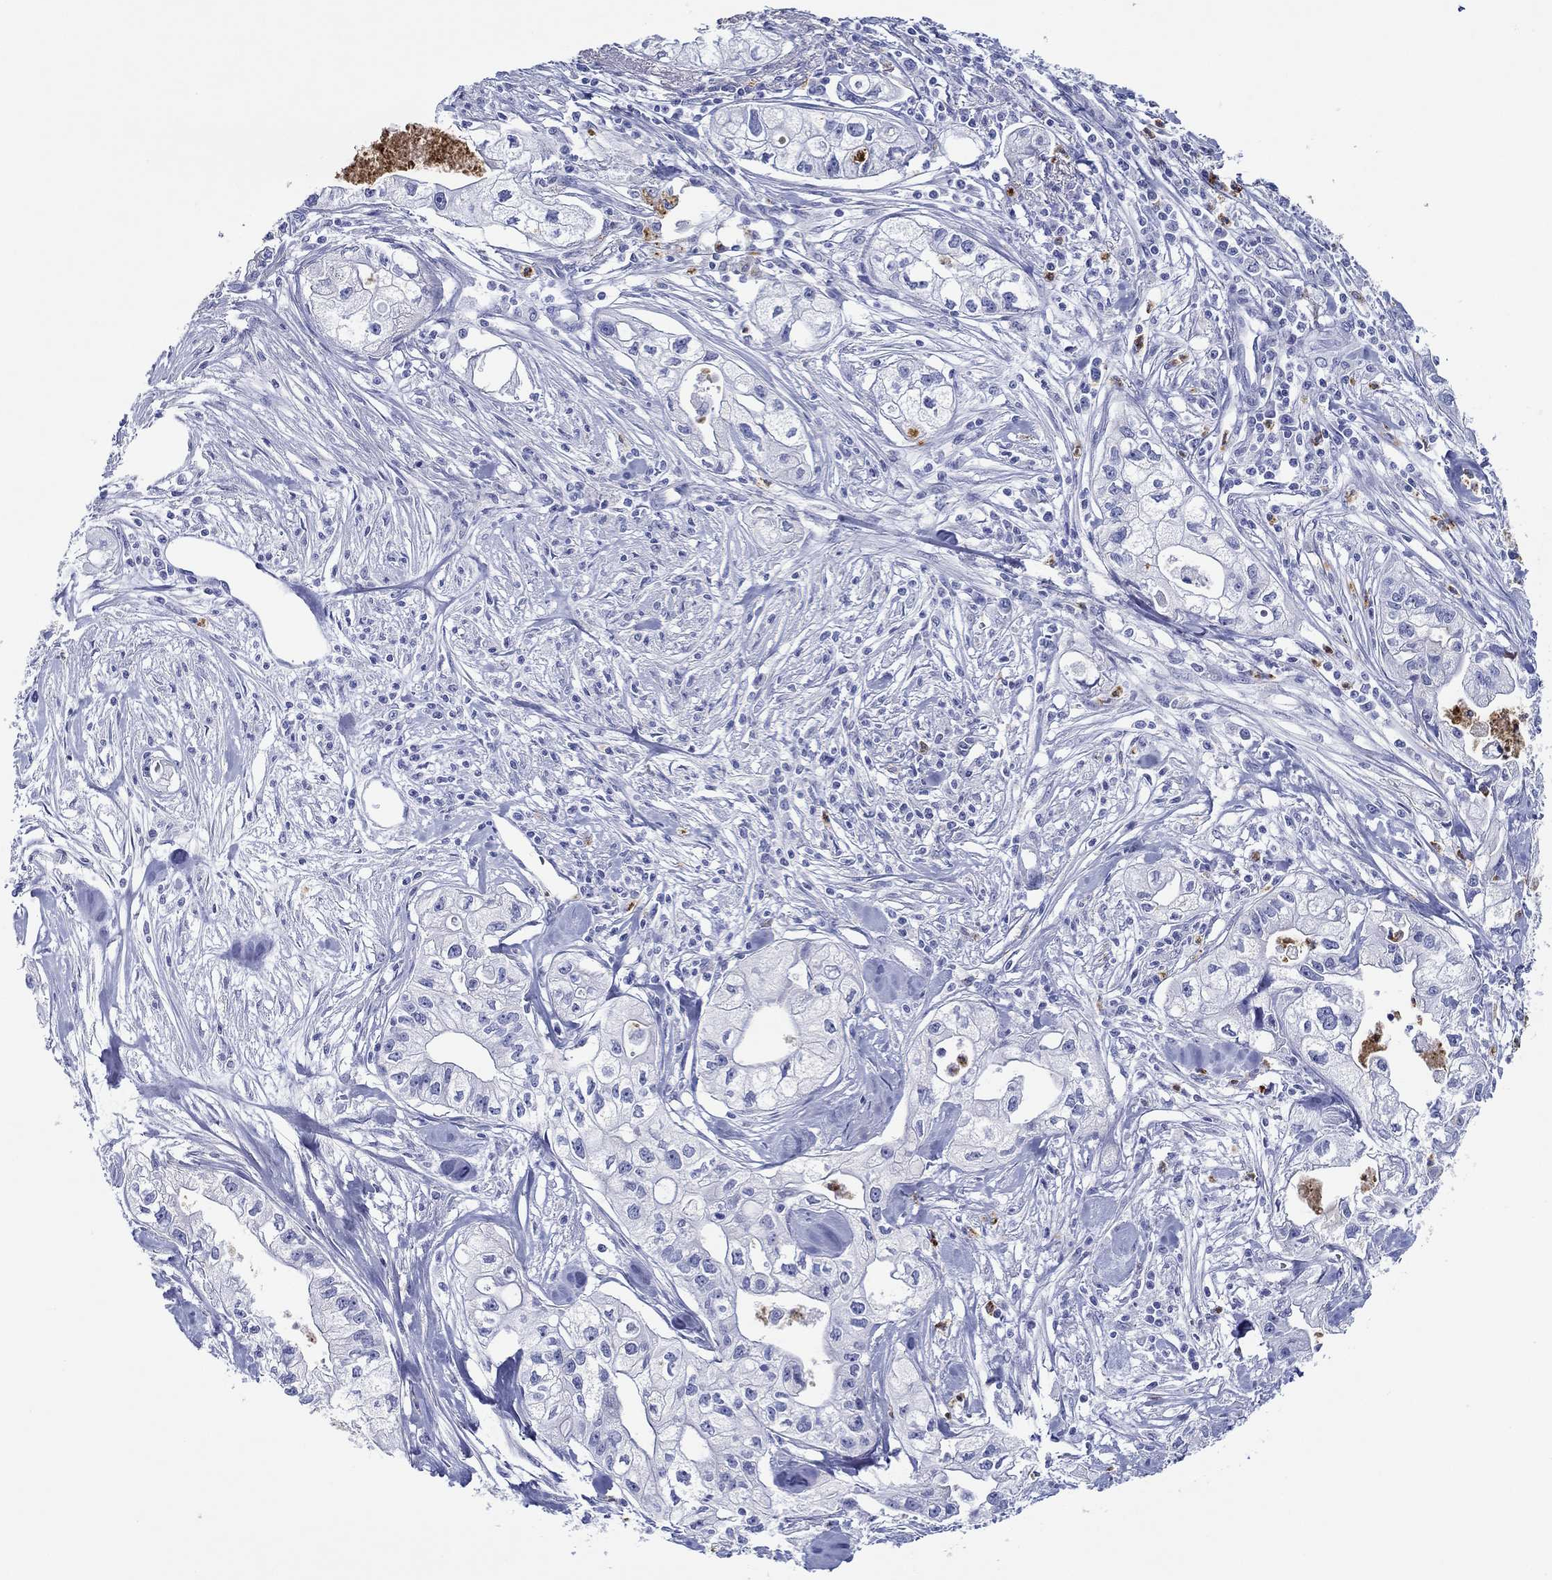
{"staining": {"intensity": "negative", "quantity": "none", "location": "none"}, "tissue": "pancreatic cancer", "cell_type": "Tumor cells", "image_type": "cancer", "snomed": [{"axis": "morphology", "description": "Adenocarcinoma, NOS"}, {"axis": "topography", "description": "Pancreas"}], "caption": "DAB (3,3'-diaminobenzidine) immunohistochemical staining of human pancreatic cancer displays no significant staining in tumor cells.", "gene": "EPX", "patient": {"sex": "male", "age": 70}}